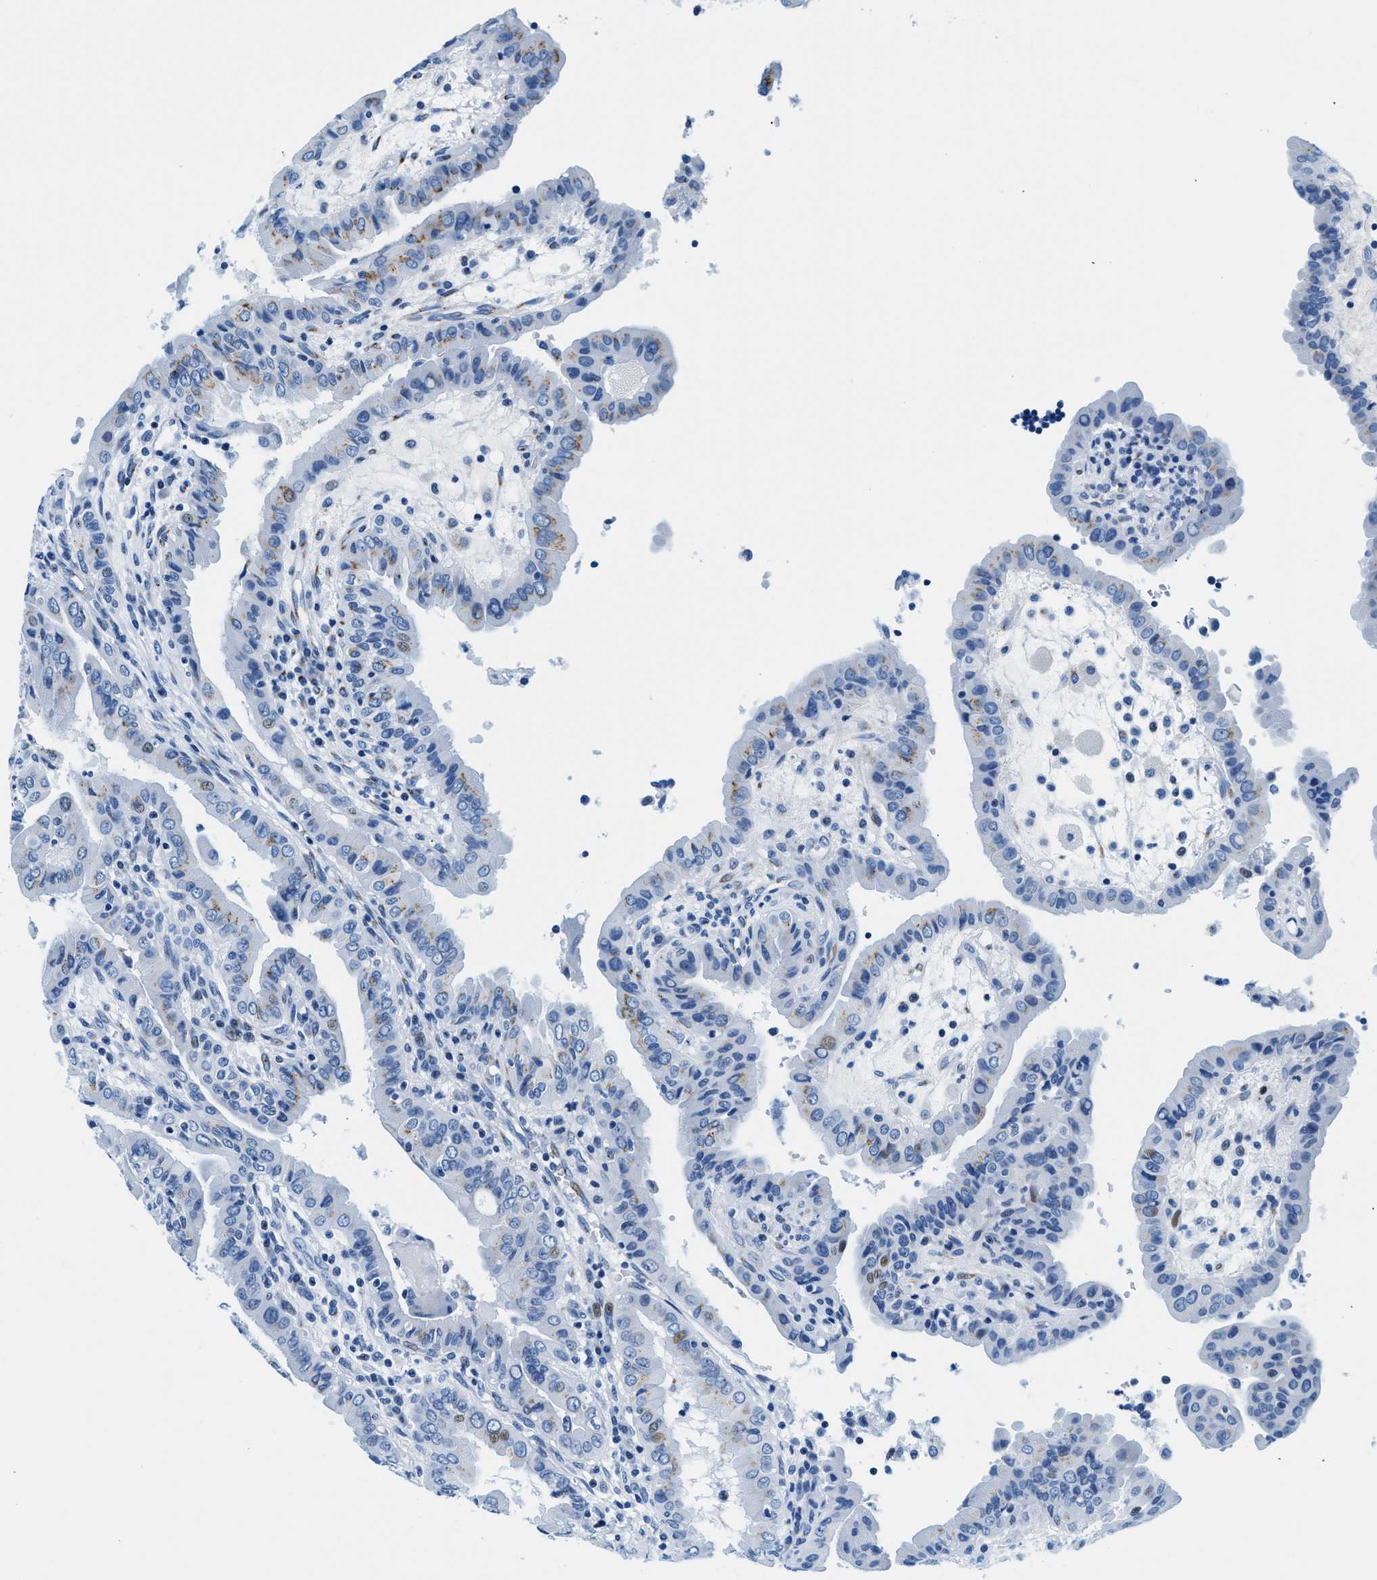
{"staining": {"intensity": "negative", "quantity": "none", "location": "none"}, "tissue": "thyroid cancer", "cell_type": "Tumor cells", "image_type": "cancer", "snomed": [{"axis": "morphology", "description": "Papillary adenocarcinoma, NOS"}, {"axis": "topography", "description": "Thyroid gland"}], "caption": "This is an immunohistochemistry photomicrograph of human papillary adenocarcinoma (thyroid). There is no staining in tumor cells.", "gene": "VPS53", "patient": {"sex": "male", "age": 33}}